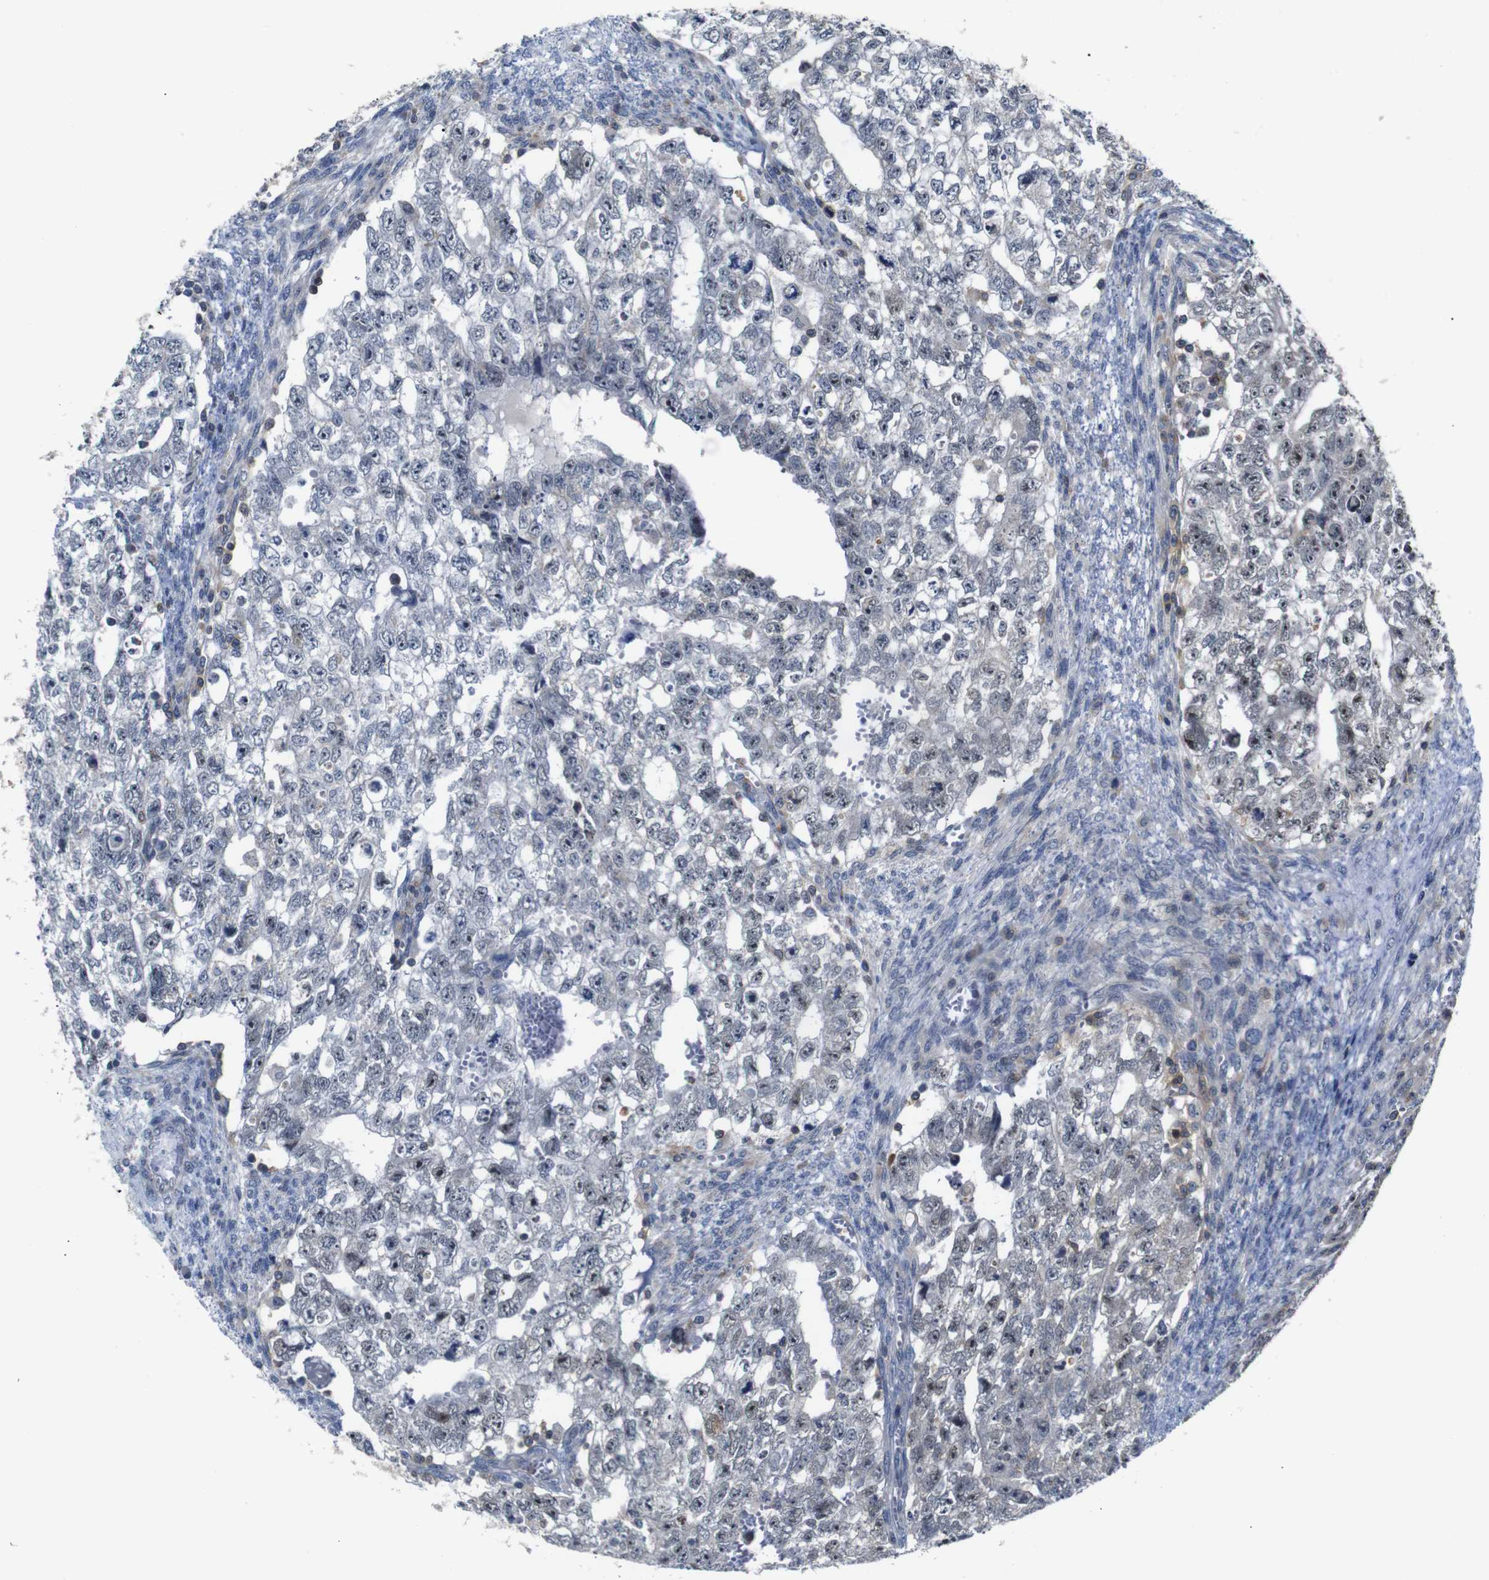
{"staining": {"intensity": "moderate", "quantity": "<25%", "location": "nuclear"}, "tissue": "testis cancer", "cell_type": "Tumor cells", "image_type": "cancer", "snomed": [{"axis": "morphology", "description": "Seminoma, NOS"}, {"axis": "morphology", "description": "Carcinoma, Embryonal, NOS"}, {"axis": "topography", "description": "Testis"}], "caption": "Immunohistochemistry (IHC) (DAB) staining of testis seminoma reveals moderate nuclear protein expression in approximately <25% of tumor cells.", "gene": "BRWD3", "patient": {"sex": "male", "age": 38}}